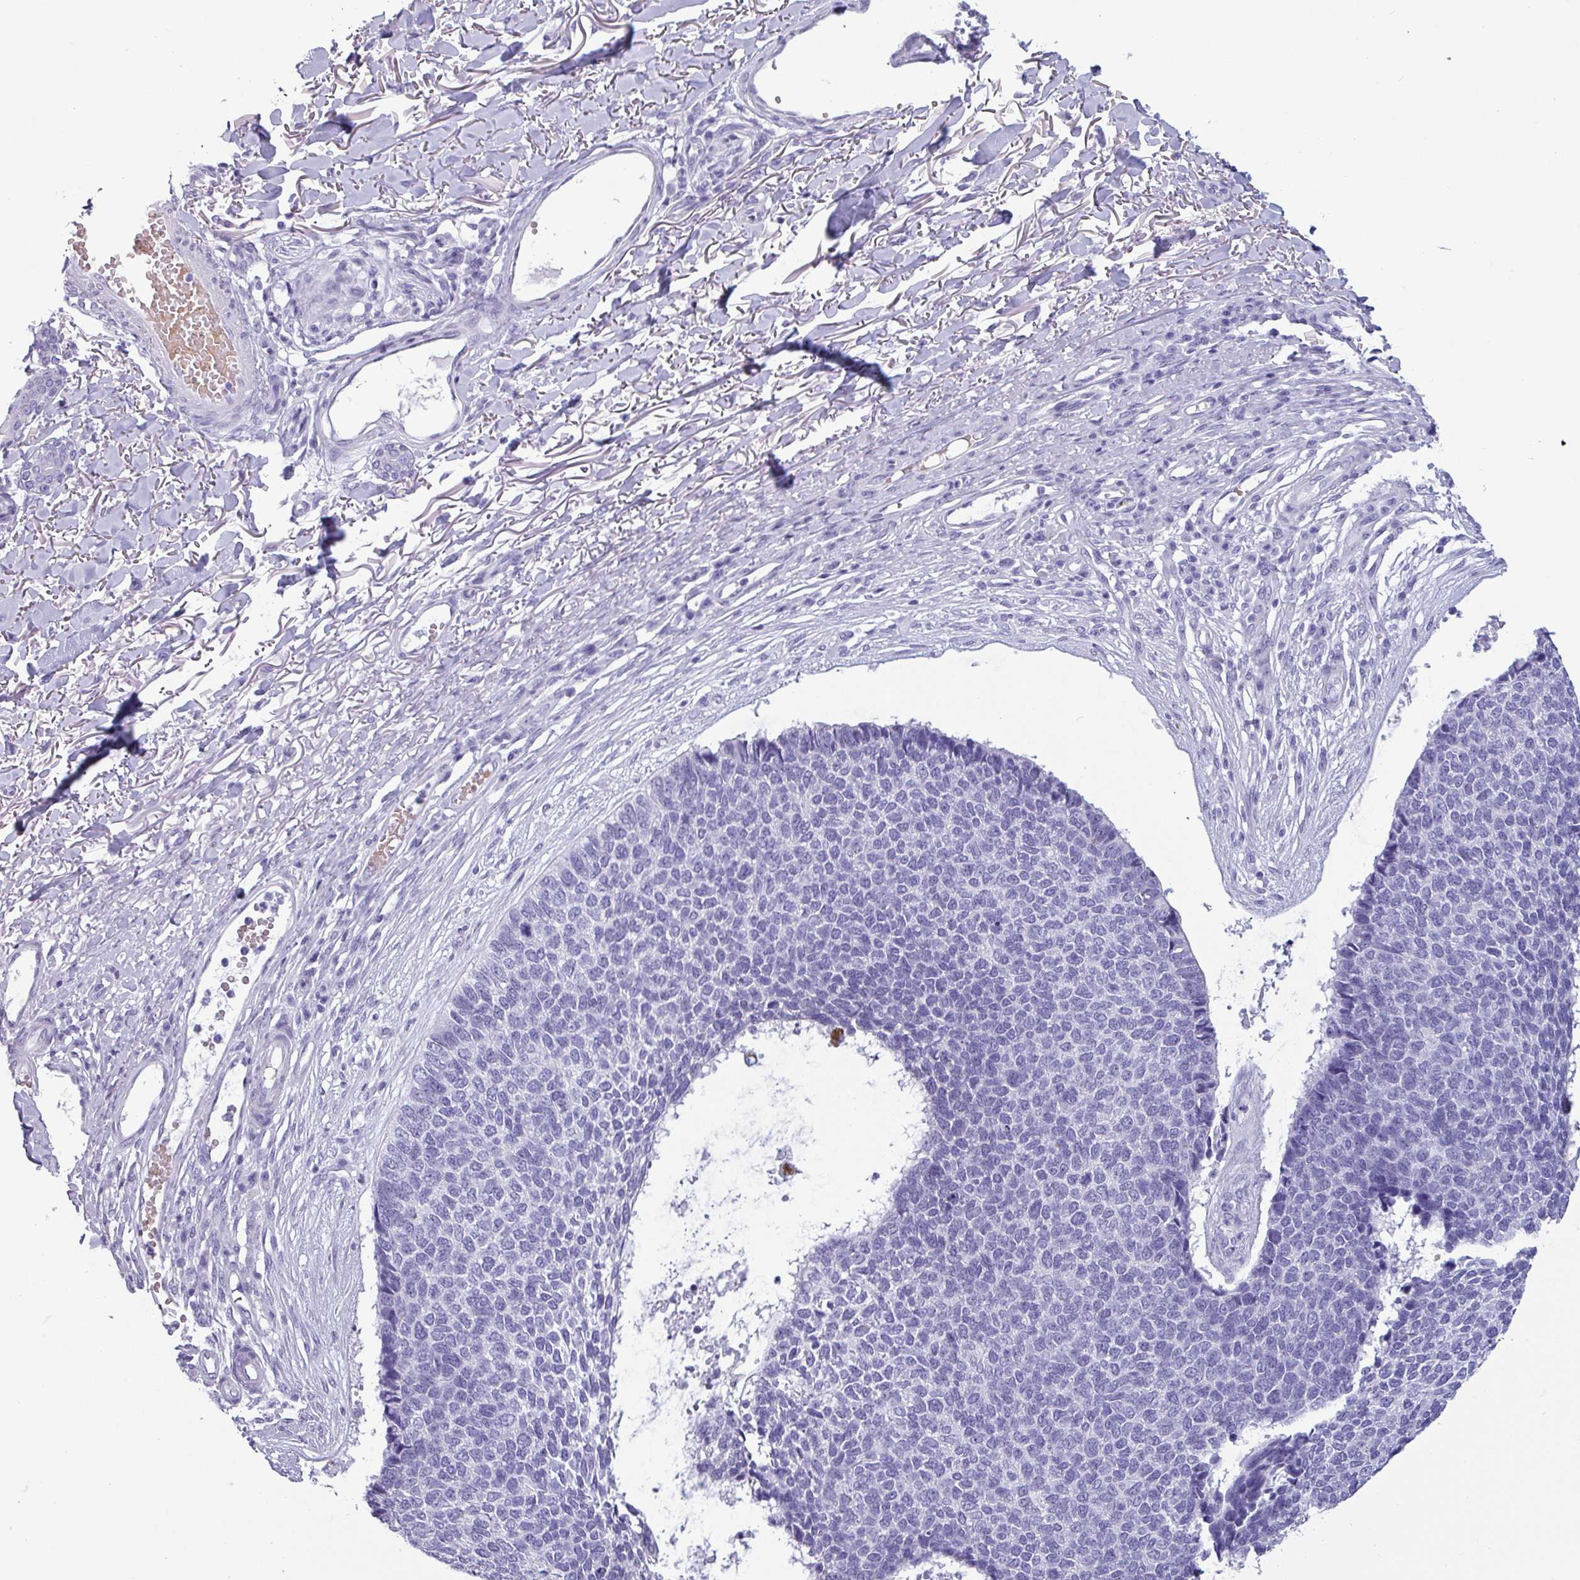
{"staining": {"intensity": "negative", "quantity": "none", "location": "none"}, "tissue": "skin cancer", "cell_type": "Tumor cells", "image_type": "cancer", "snomed": [{"axis": "morphology", "description": "Basal cell carcinoma"}, {"axis": "topography", "description": "Skin"}], "caption": "An image of human skin cancer is negative for staining in tumor cells.", "gene": "CRYBB2", "patient": {"sex": "female", "age": 84}}